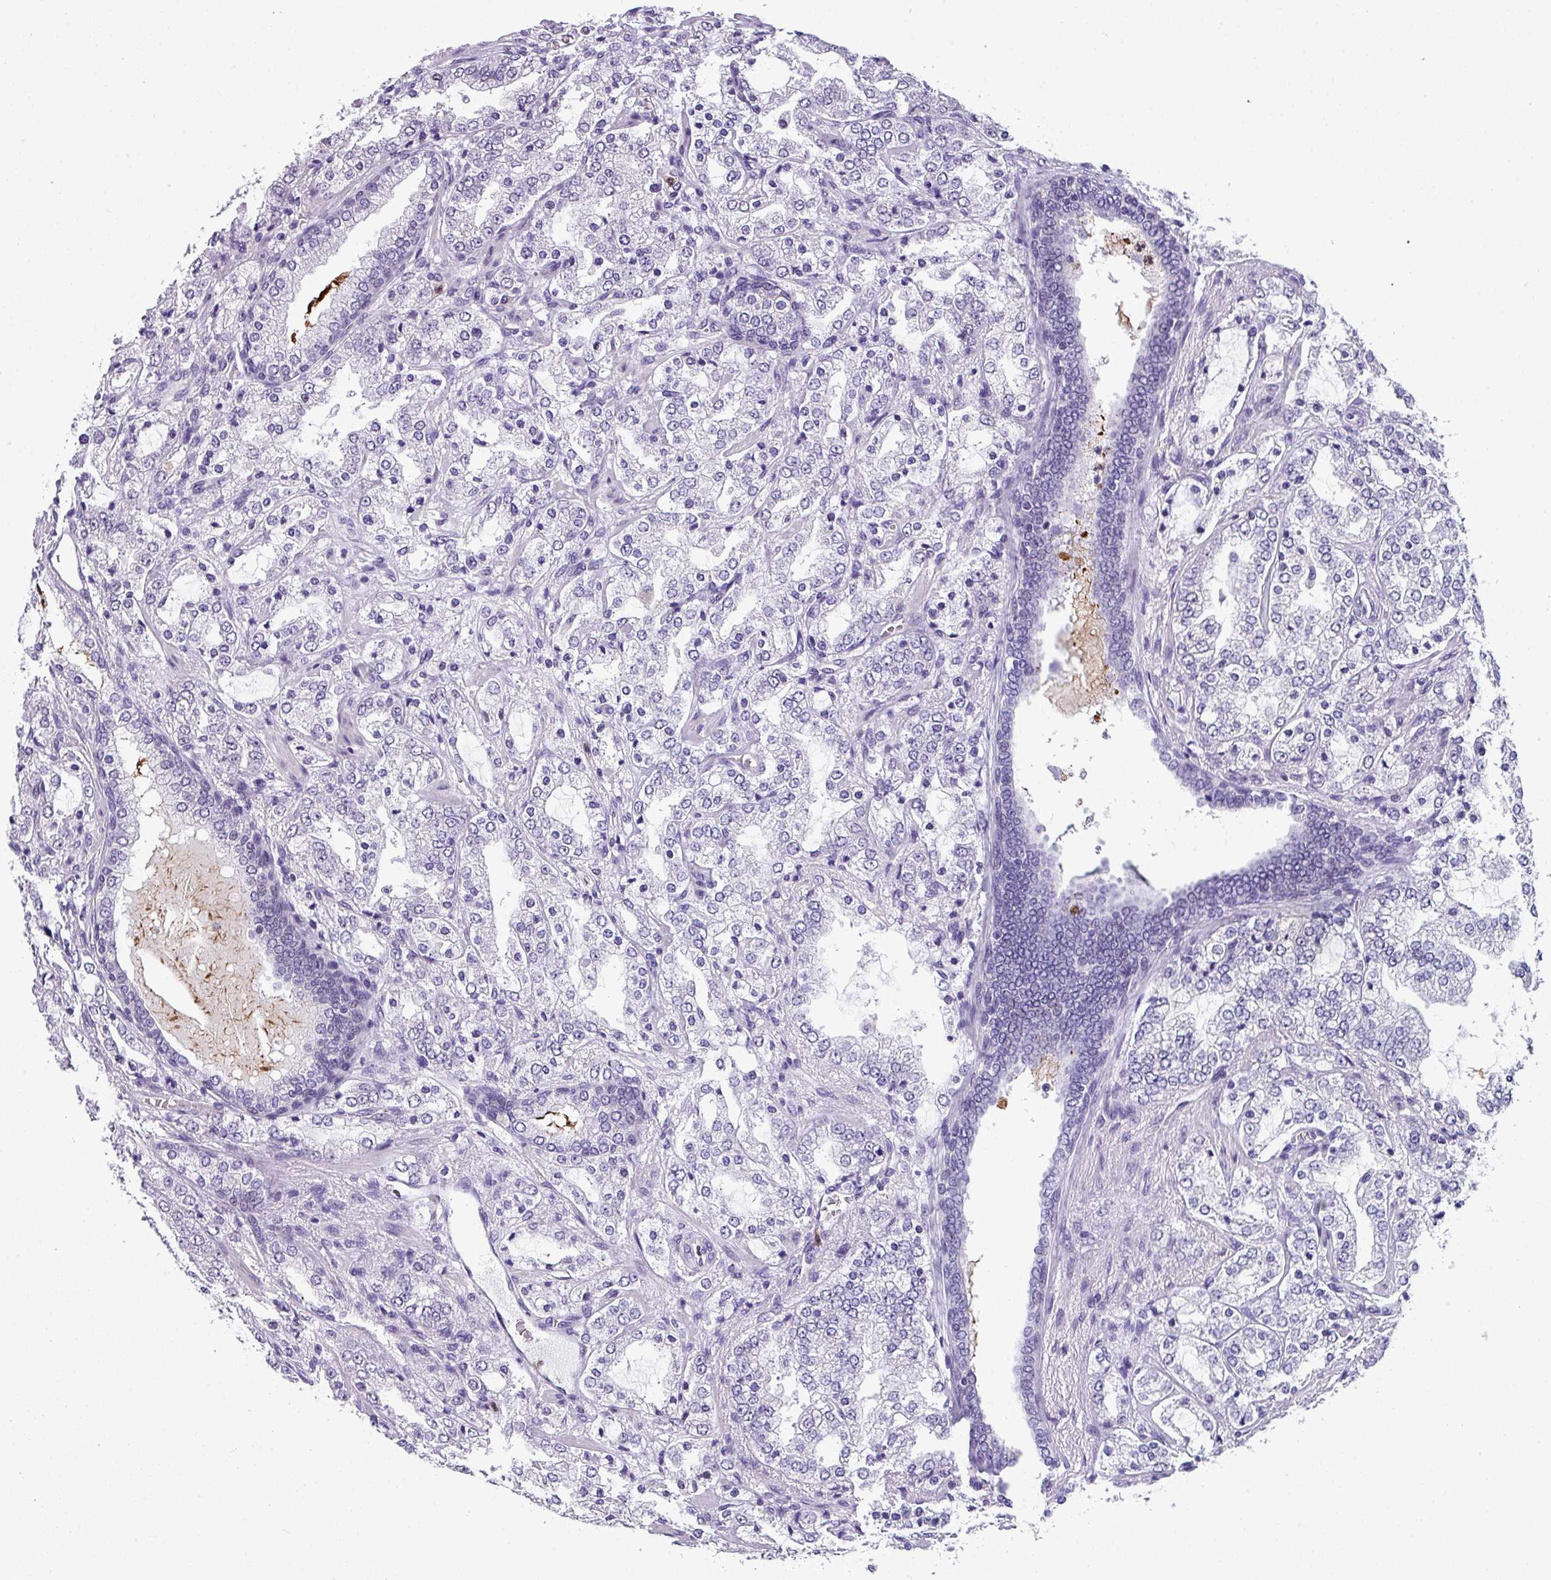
{"staining": {"intensity": "negative", "quantity": "none", "location": "none"}, "tissue": "prostate cancer", "cell_type": "Tumor cells", "image_type": "cancer", "snomed": [{"axis": "morphology", "description": "Adenocarcinoma, High grade"}, {"axis": "topography", "description": "Prostate"}], "caption": "Protein analysis of prostate cancer displays no significant staining in tumor cells.", "gene": "ZFP3", "patient": {"sex": "male", "age": 64}}